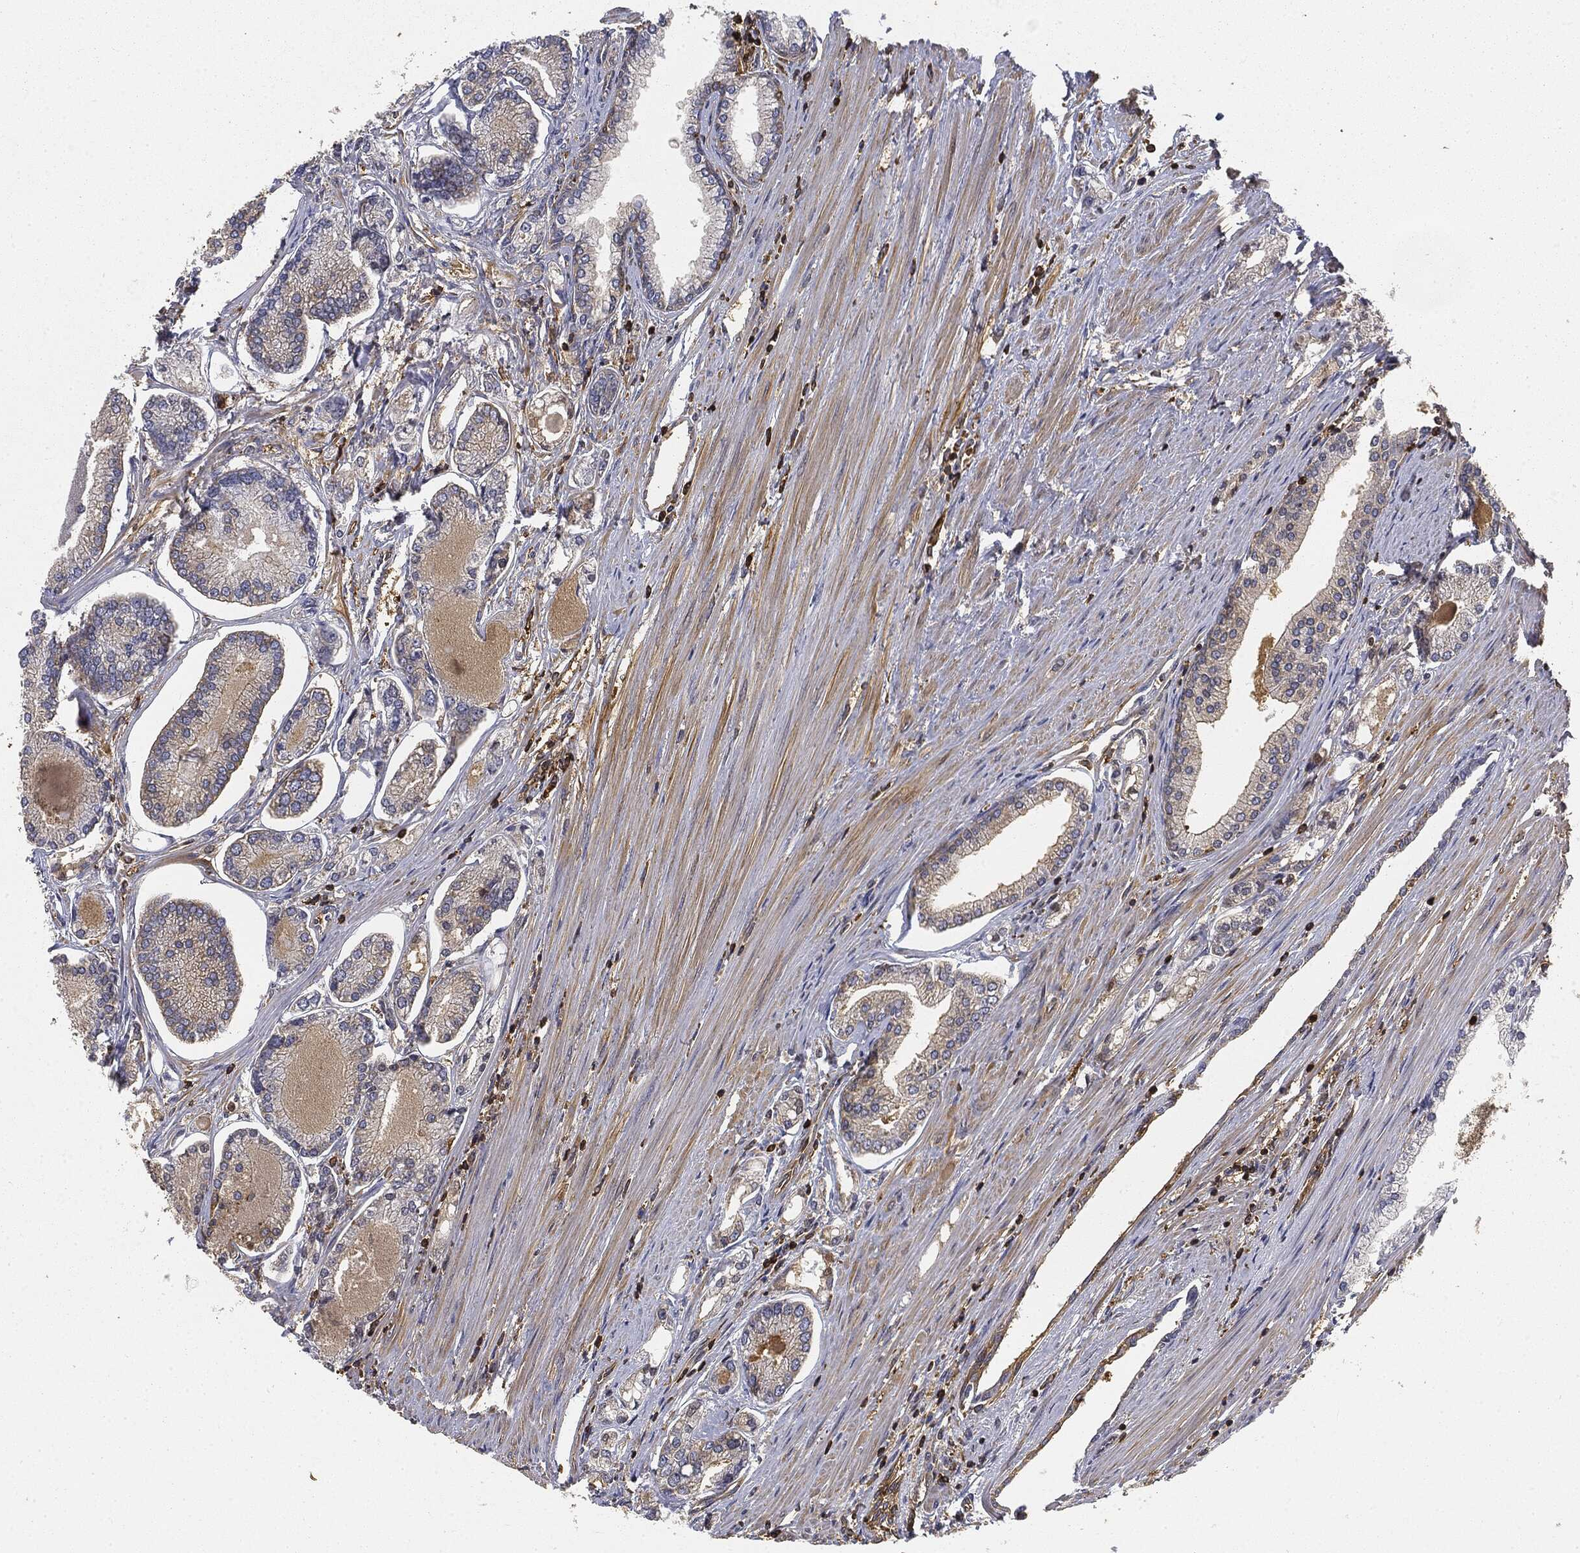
{"staining": {"intensity": "negative", "quantity": "none", "location": "none"}, "tissue": "prostate cancer", "cell_type": "Tumor cells", "image_type": "cancer", "snomed": [{"axis": "morphology", "description": "Adenocarcinoma, Low grade"}, {"axis": "topography", "description": "Prostate"}], "caption": "Immunohistochemistry image of adenocarcinoma (low-grade) (prostate) stained for a protein (brown), which exhibits no staining in tumor cells.", "gene": "WDR1", "patient": {"sex": "male", "age": 72}}